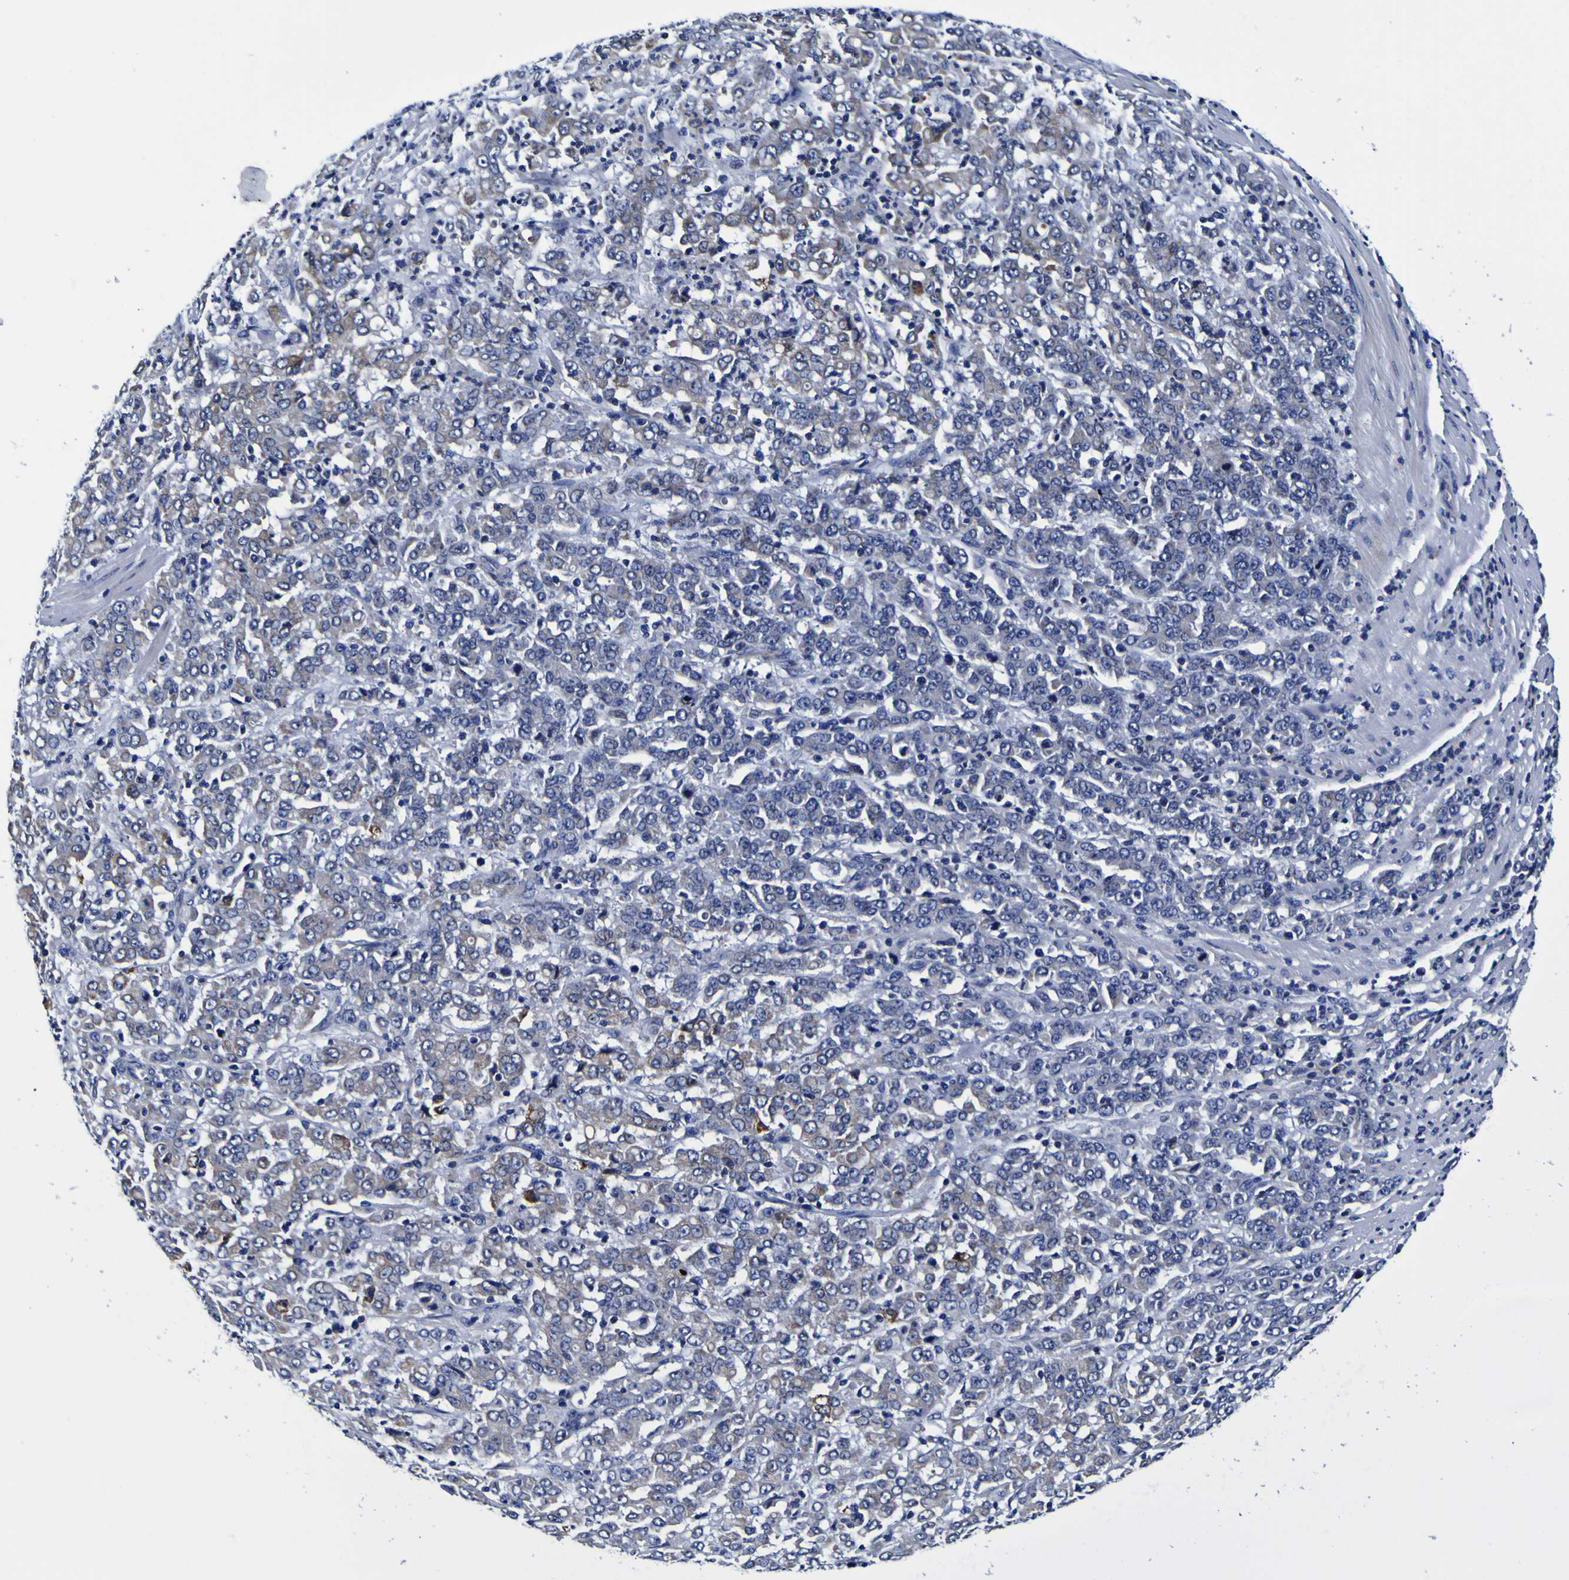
{"staining": {"intensity": "weak", "quantity": "<25%", "location": "cytoplasmic/membranous"}, "tissue": "stomach cancer", "cell_type": "Tumor cells", "image_type": "cancer", "snomed": [{"axis": "morphology", "description": "Adenocarcinoma, NOS"}, {"axis": "topography", "description": "Stomach"}], "caption": "This is a photomicrograph of IHC staining of adenocarcinoma (stomach), which shows no expression in tumor cells.", "gene": "PDLIM4", "patient": {"sex": "female", "age": 89}}